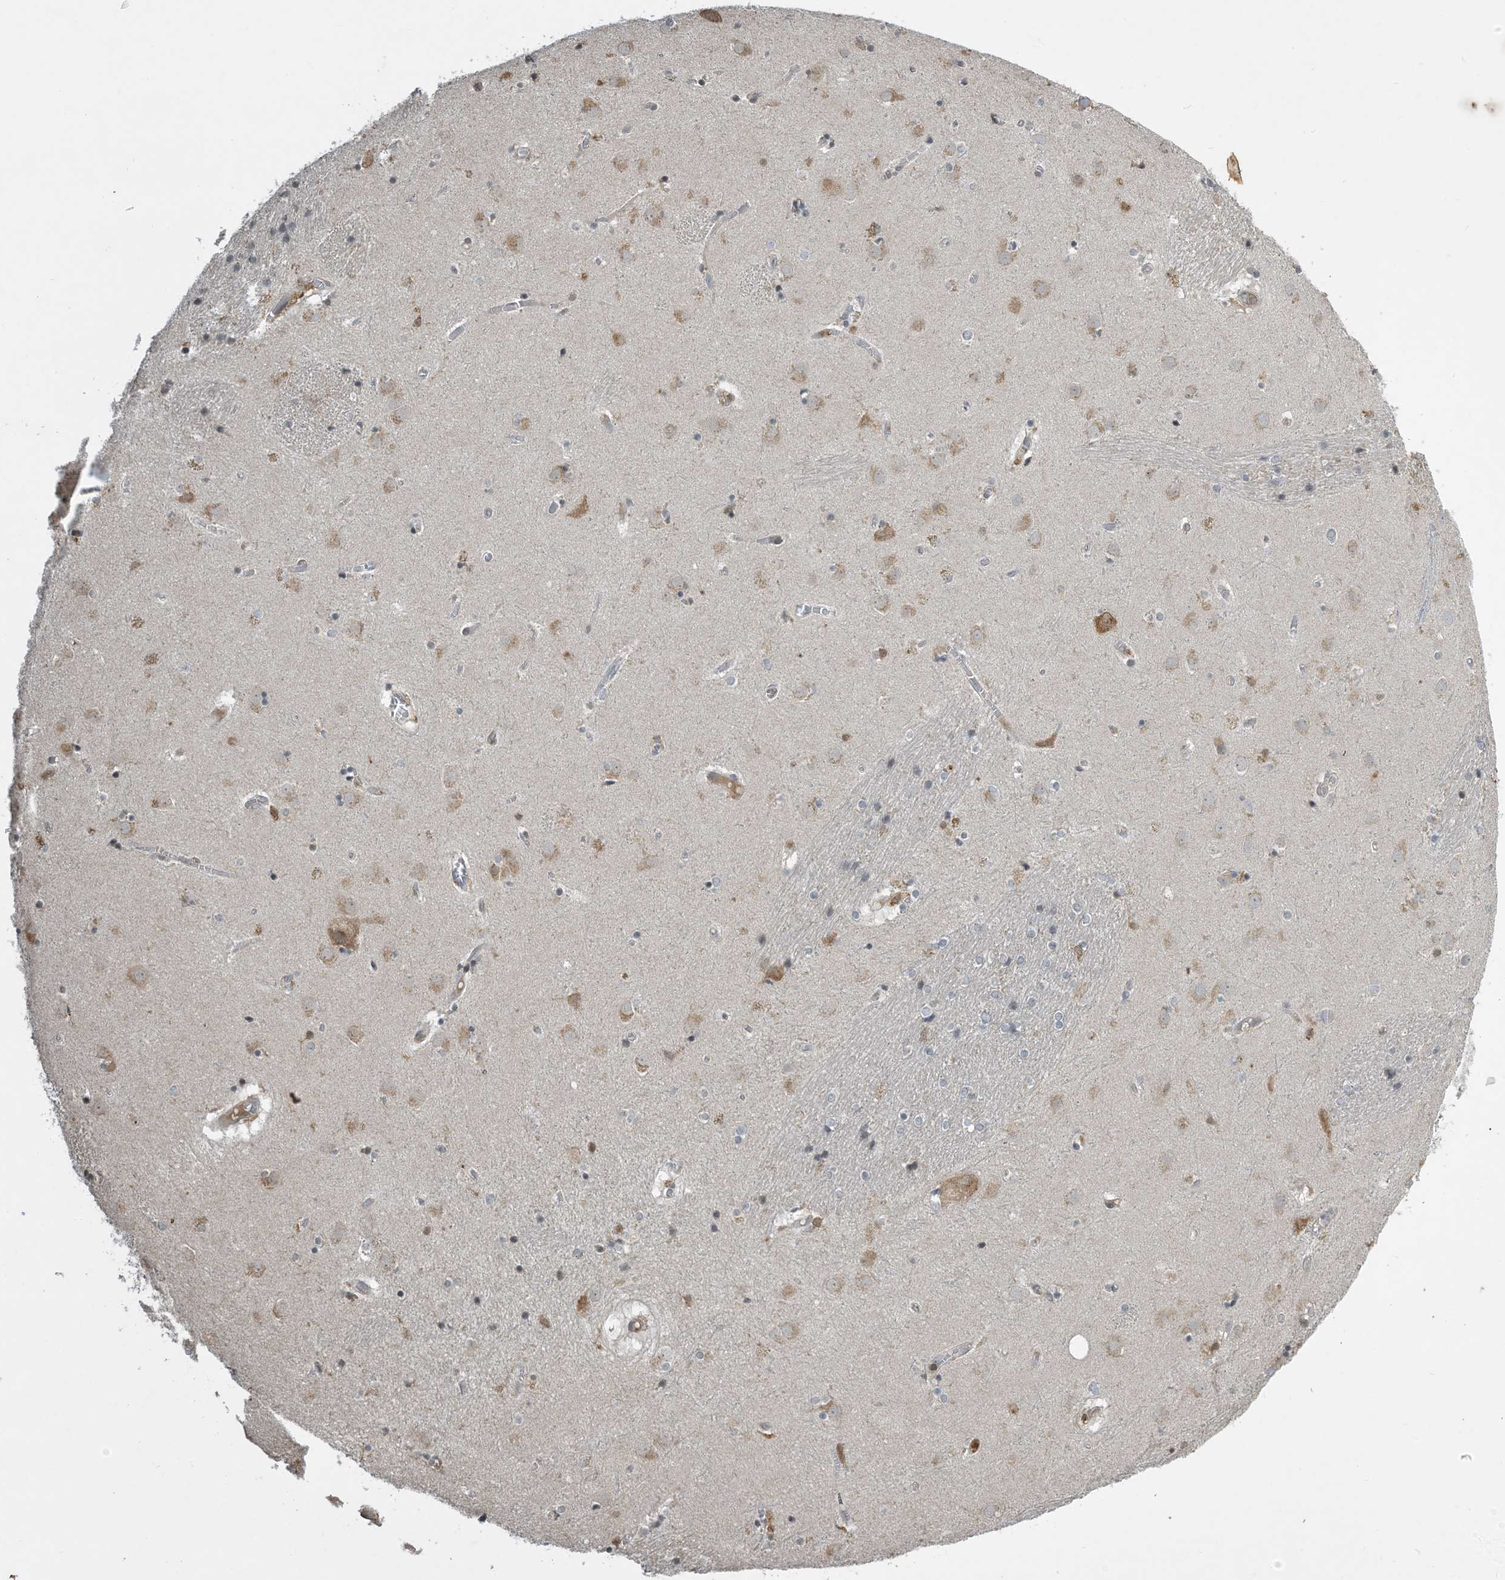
{"staining": {"intensity": "moderate", "quantity": "<25%", "location": "cytoplasmic/membranous"}, "tissue": "caudate", "cell_type": "Glial cells", "image_type": "normal", "snomed": [{"axis": "morphology", "description": "Normal tissue, NOS"}, {"axis": "topography", "description": "Lateral ventricle wall"}], "caption": "A brown stain labels moderate cytoplasmic/membranous staining of a protein in glial cells of benign caudate. The staining was performed using DAB, with brown indicating positive protein expression. Nuclei are stained blue with hematoxylin.", "gene": "TMSB4X", "patient": {"sex": "male", "age": 70}}